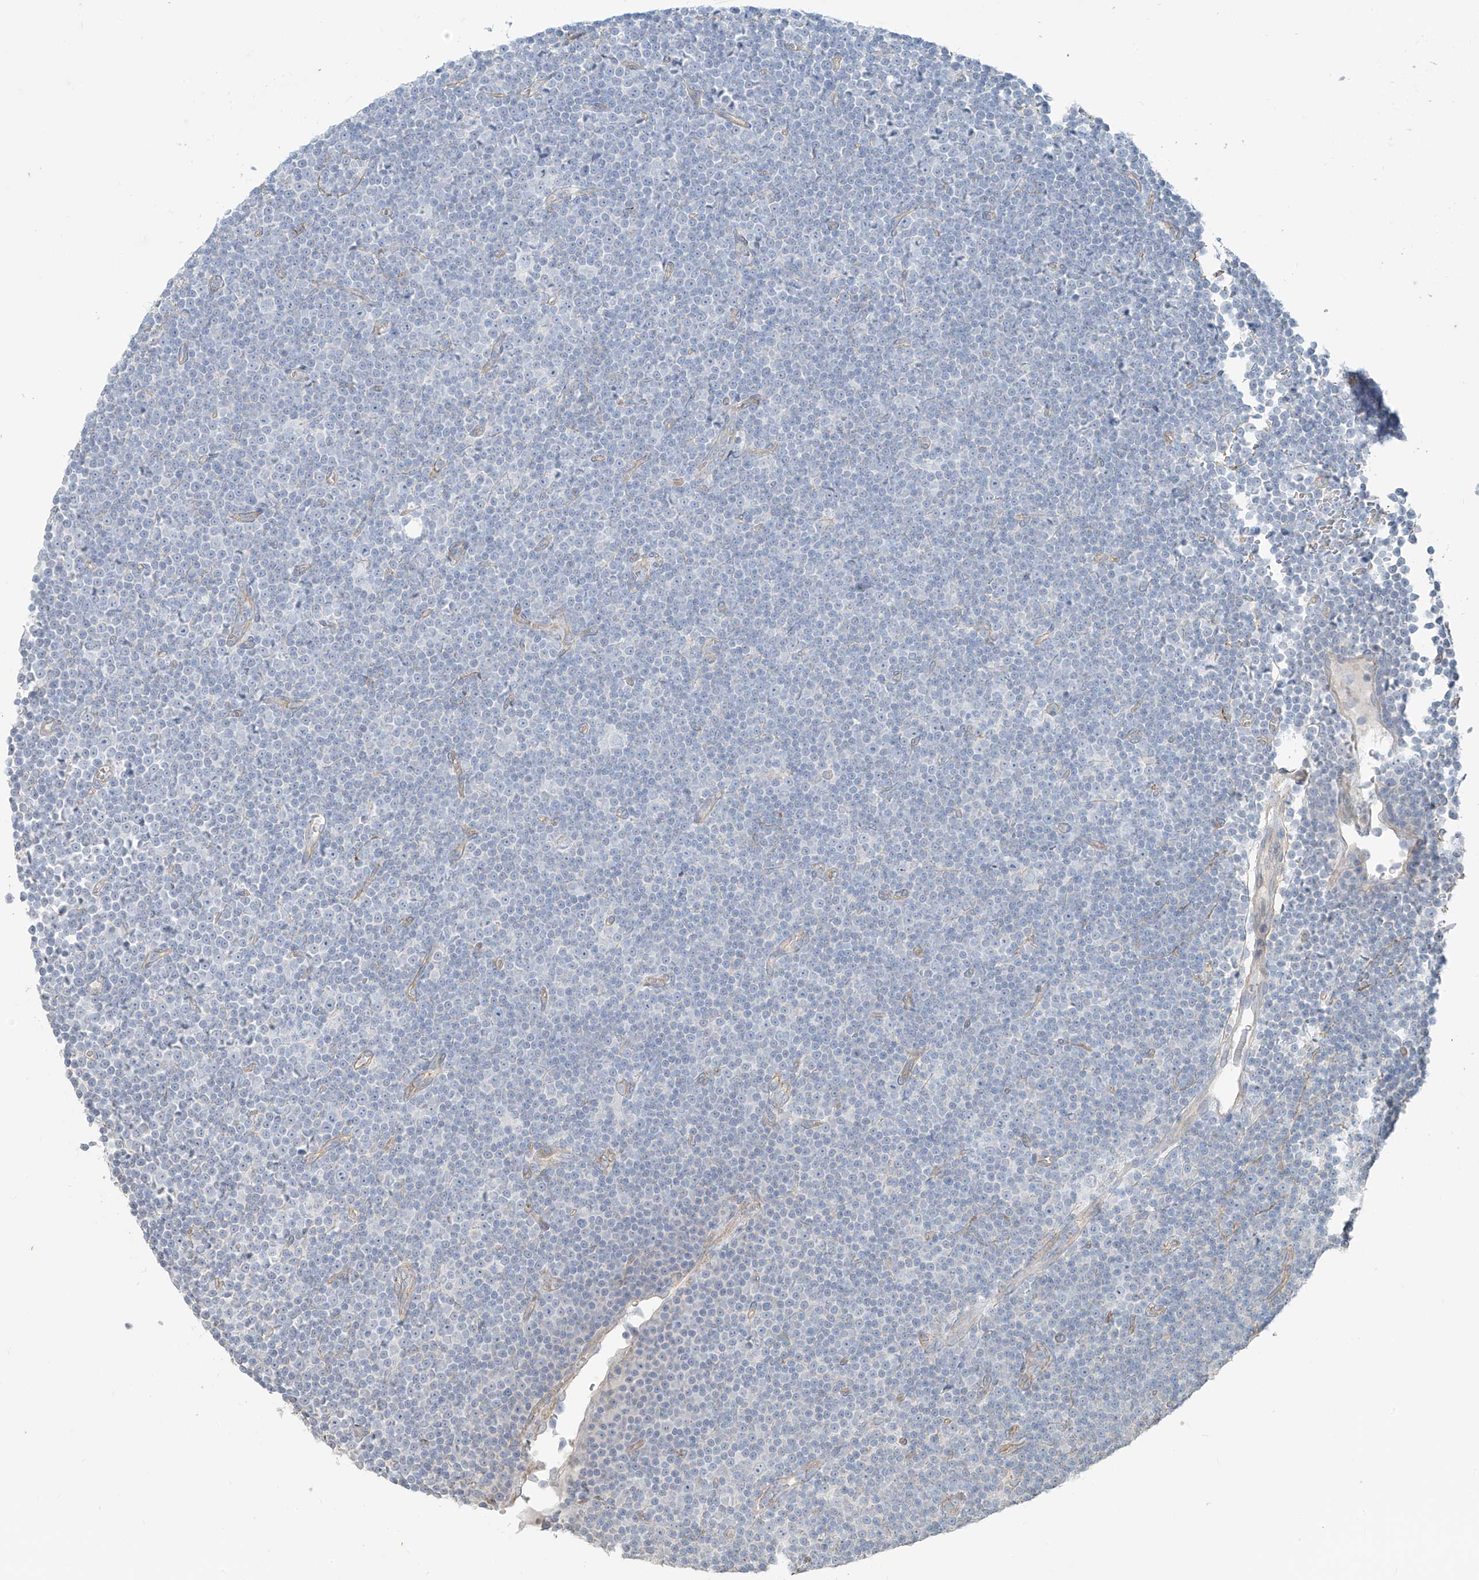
{"staining": {"intensity": "negative", "quantity": "none", "location": "none"}, "tissue": "lymphoma", "cell_type": "Tumor cells", "image_type": "cancer", "snomed": [{"axis": "morphology", "description": "Malignant lymphoma, non-Hodgkin's type, Low grade"}, {"axis": "topography", "description": "Lymph node"}], "caption": "This is a image of immunohistochemistry staining of lymphoma, which shows no expression in tumor cells.", "gene": "TUBE1", "patient": {"sex": "female", "age": 67}}